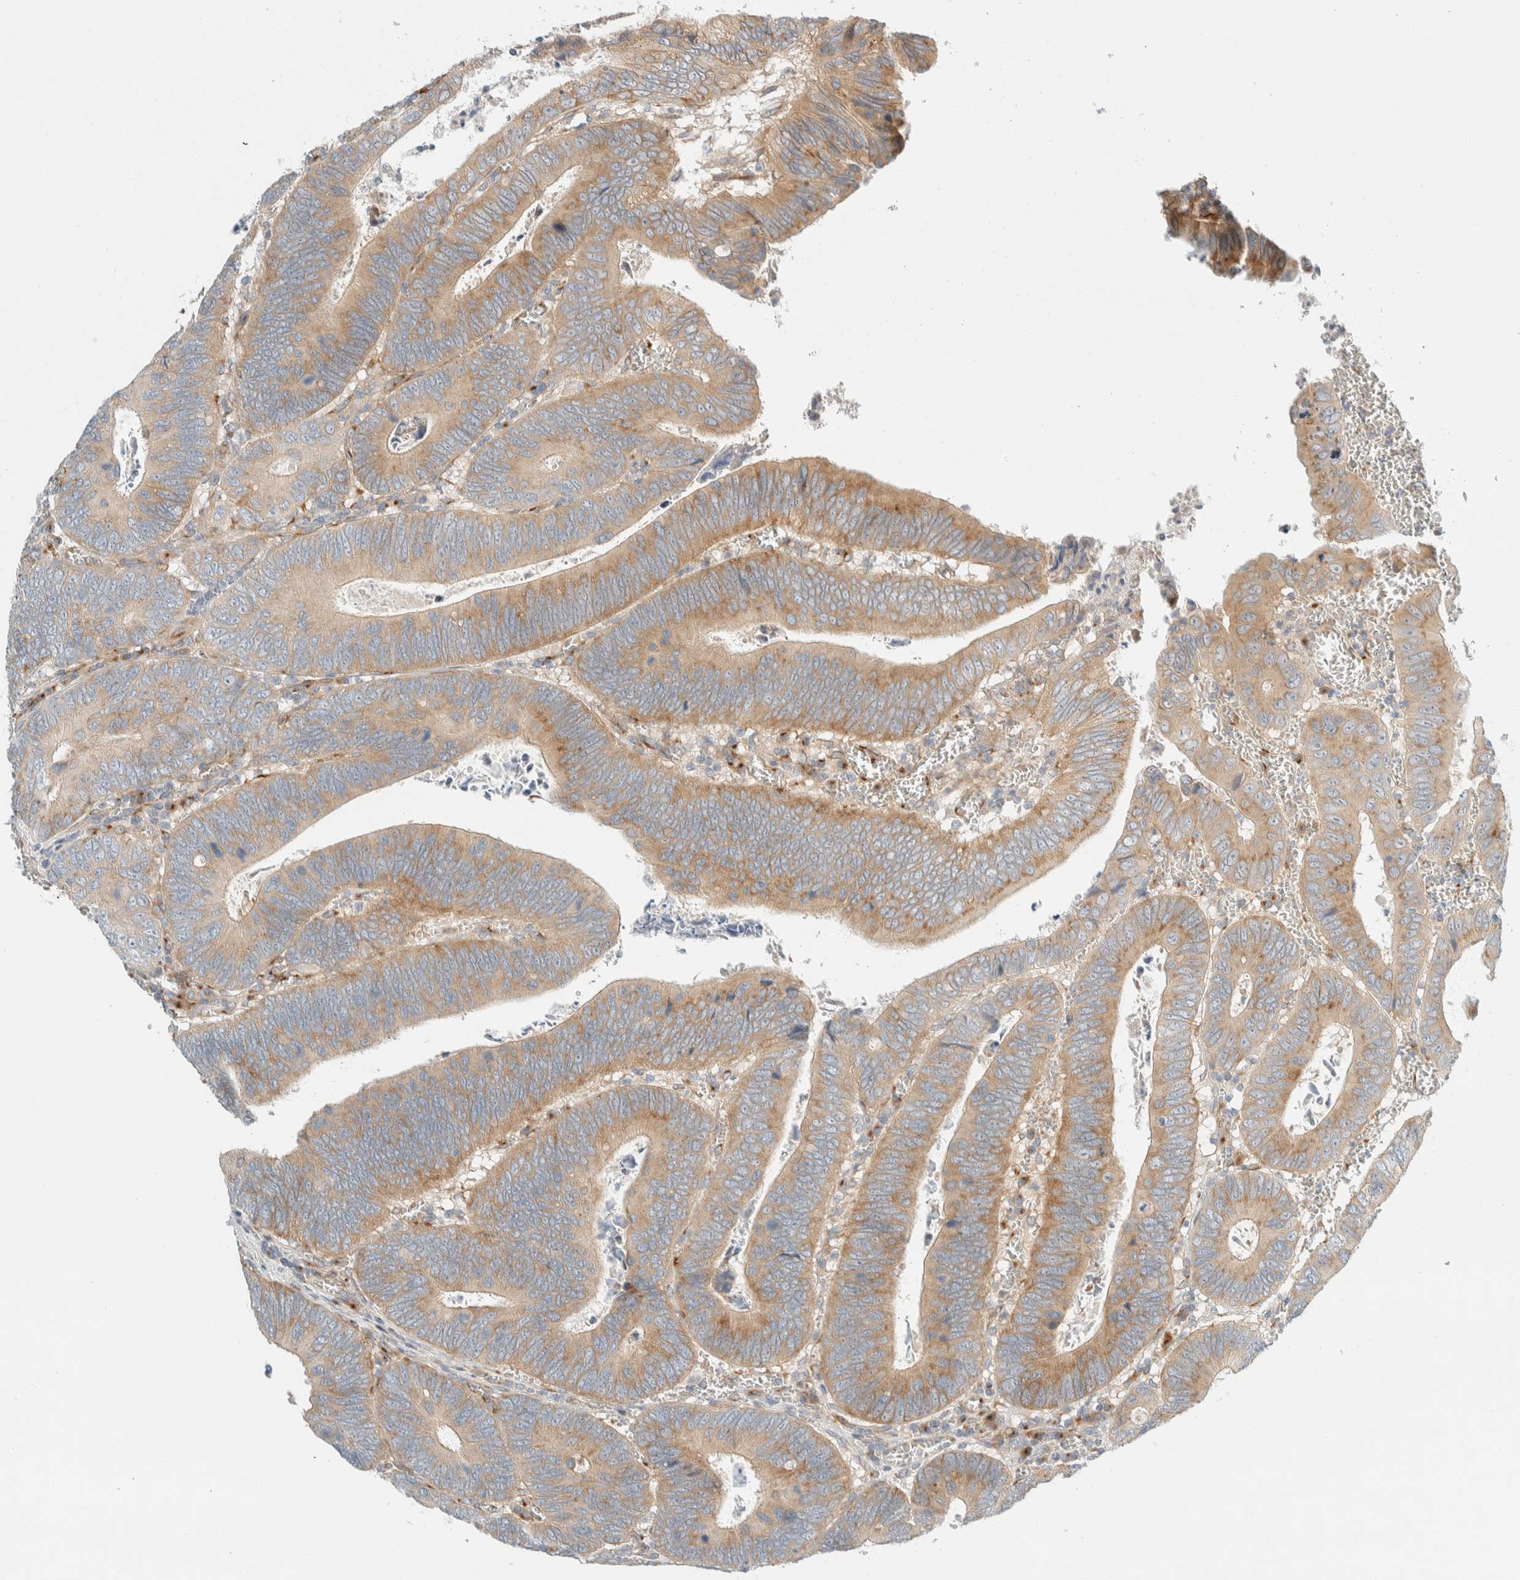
{"staining": {"intensity": "moderate", "quantity": ">75%", "location": "cytoplasmic/membranous"}, "tissue": "colorectal cancer", "cell_type": "Tumor cells", "image_type": "cancer", "snomed": [{"axis": "morphology", "description": "Inflammation, NOS"}, {"axis": "morphology", "description": "Adenocarcinoma, NOS"}, {"axis": "topography", "description": "Colon"}], "caption": "This photomicrograph exhibits IHC staining of colorectal cancer, with medium moderate cytoplasmic/membranous staining in approximately >75% of tumor cells.", "gene": "TMEM184B", "patient": {"sex": "male", "age": 72}}